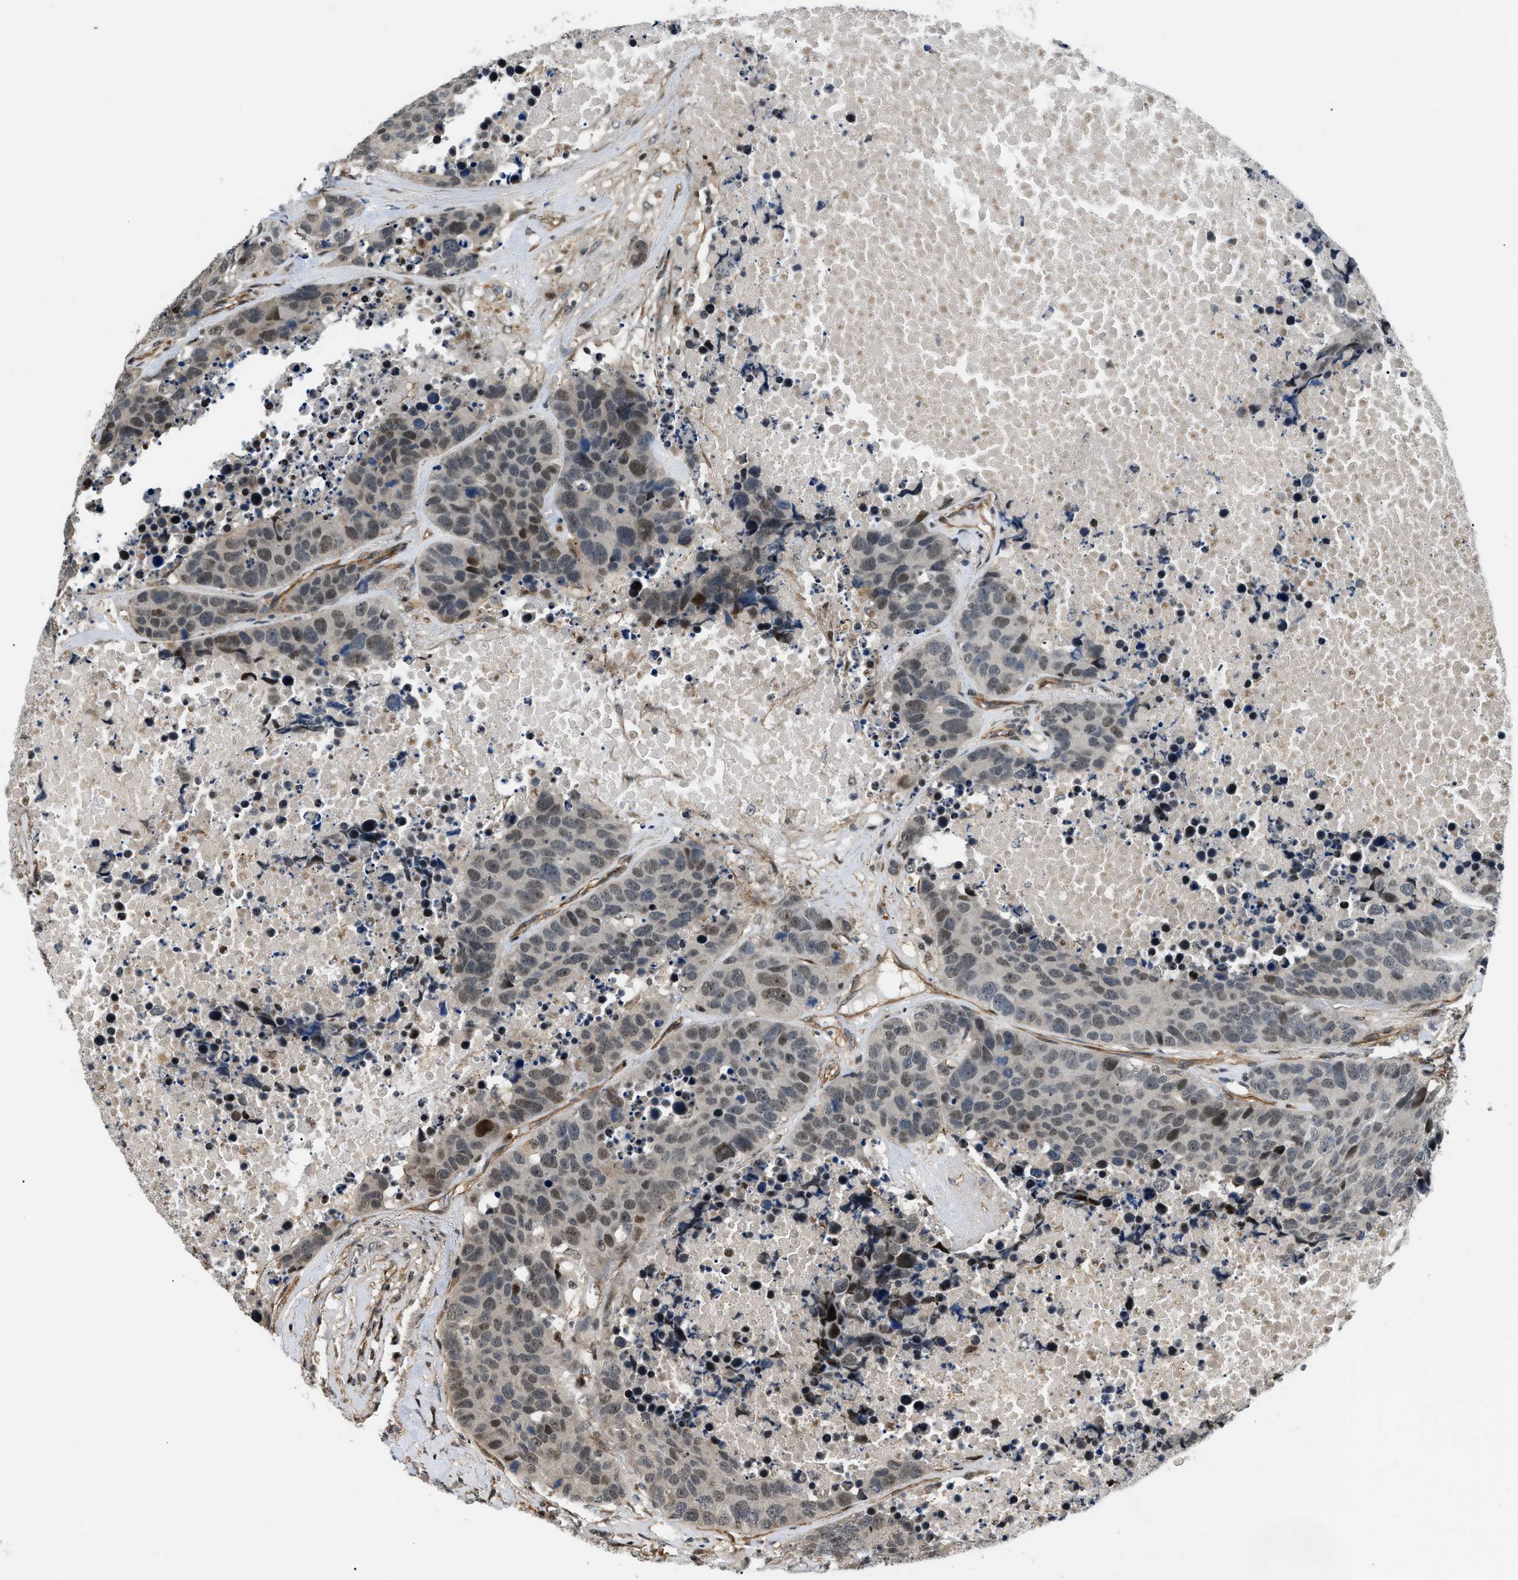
{"staining": {"intensity": "moderate", "quantity": "<25%", "location": "nuclear"}, "tissue": "carcinoid", "cell_type": "Tumor cells", "image_type": "cancer", "snomed": [{"axis": "morphology", "description": "Carcinoid, malignant, NOS"}, {"axis": "topography", "description": "Lung"}], "caption": "About <25% of tumor cells in malignant carcinoid reveal moderate nuclear protein positivity as visualized by brown immunohistochemical staining.", "gene": "LTA4H", "patient": {"sex": "male", "age": 60}}